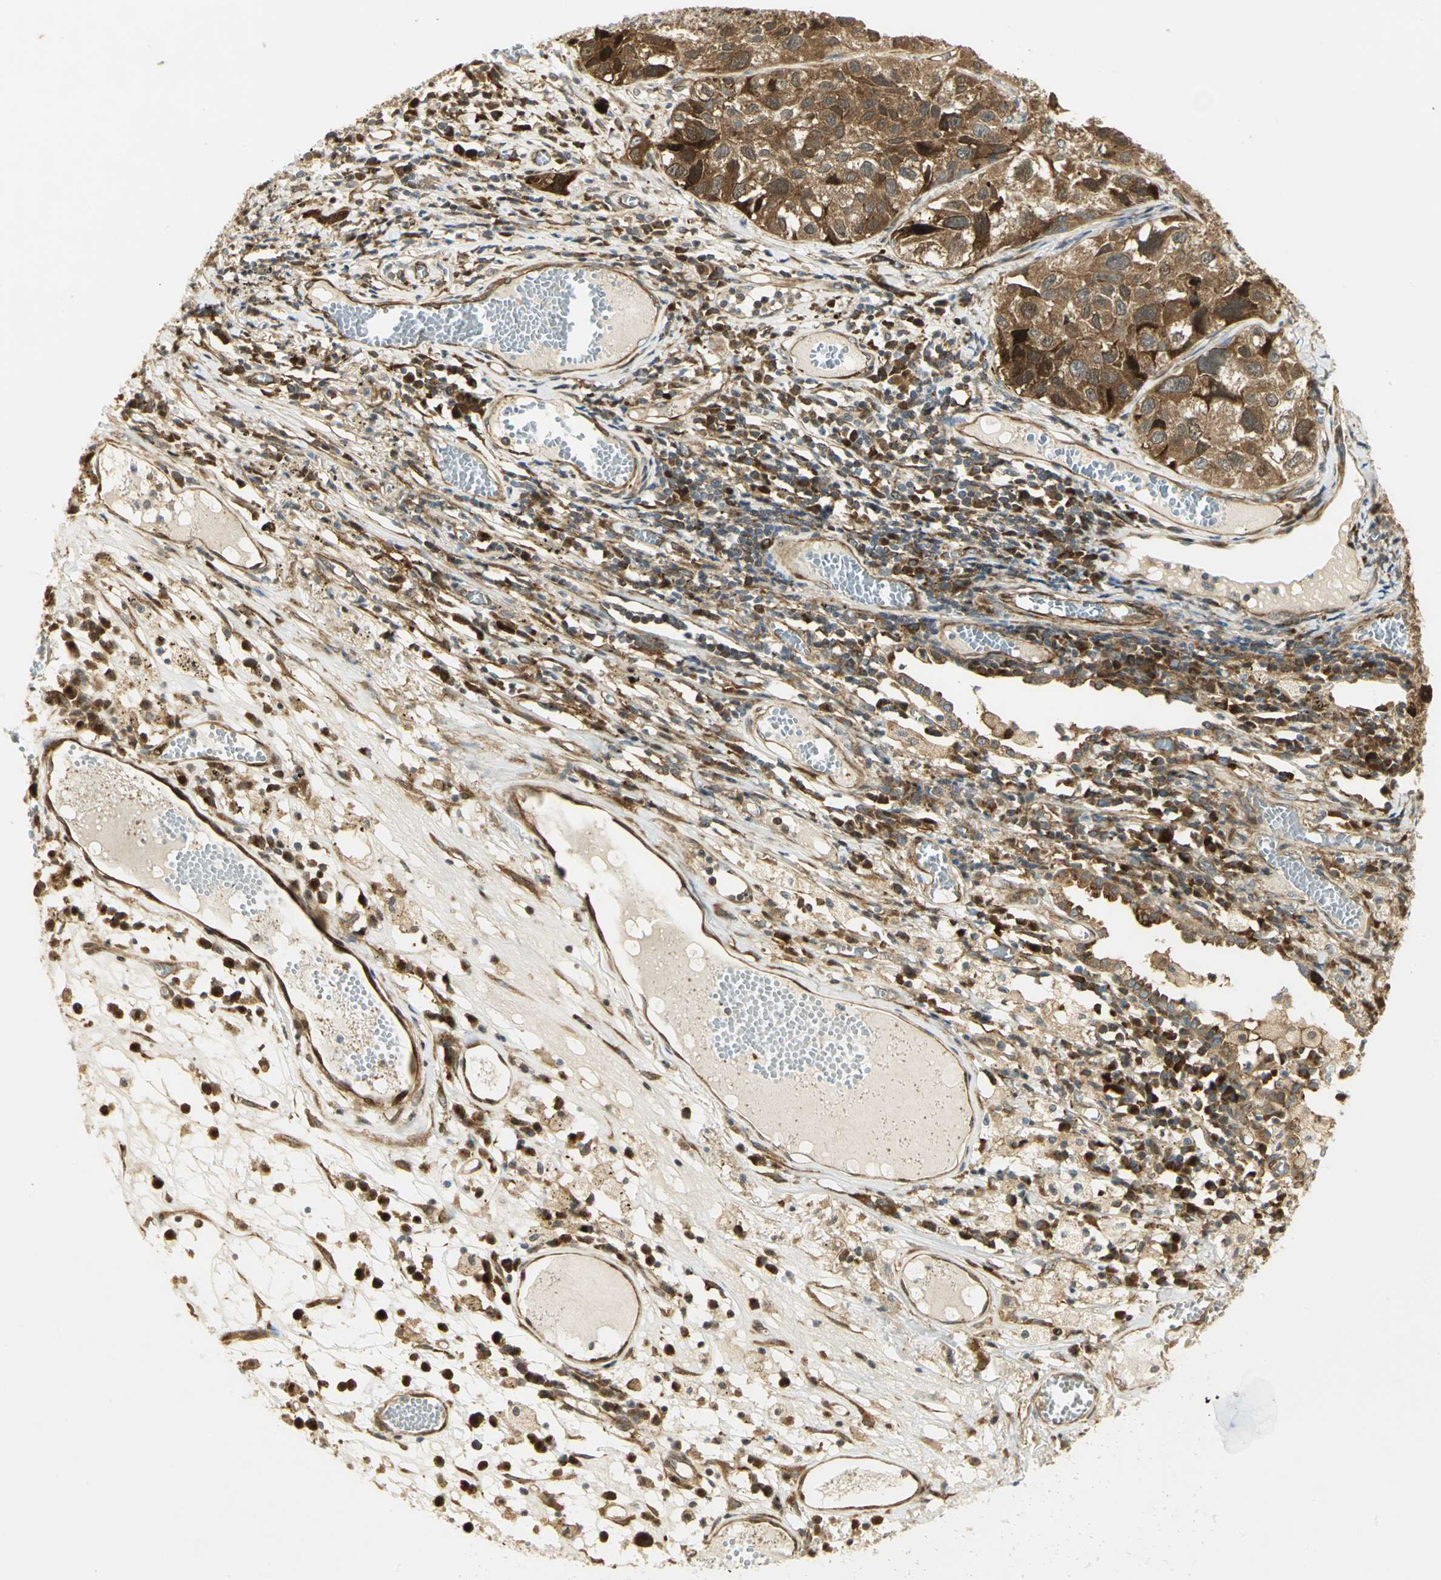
{"staining": {"intensity": "strong", "quantity": ">75%", "location": "cytoplasmic/membranous,nuclear"}, "tissue": "lung cancer", "cell_type": "Tumor cells", "image_type": "cancer", "snomed": [{"axis": "morphology", "description": "Squamous cell carcinoma, NOS"}, {"axis": "topography", "description": "Lung"}], "caption": "A photomicrograph of human lung cancer stained for a protein demonstrates strong cytoplasmic/membranous and nuclear brown staining in tumor cells.", "gene": "EEA1", "patient": {"sex": "male", "age": 71}}